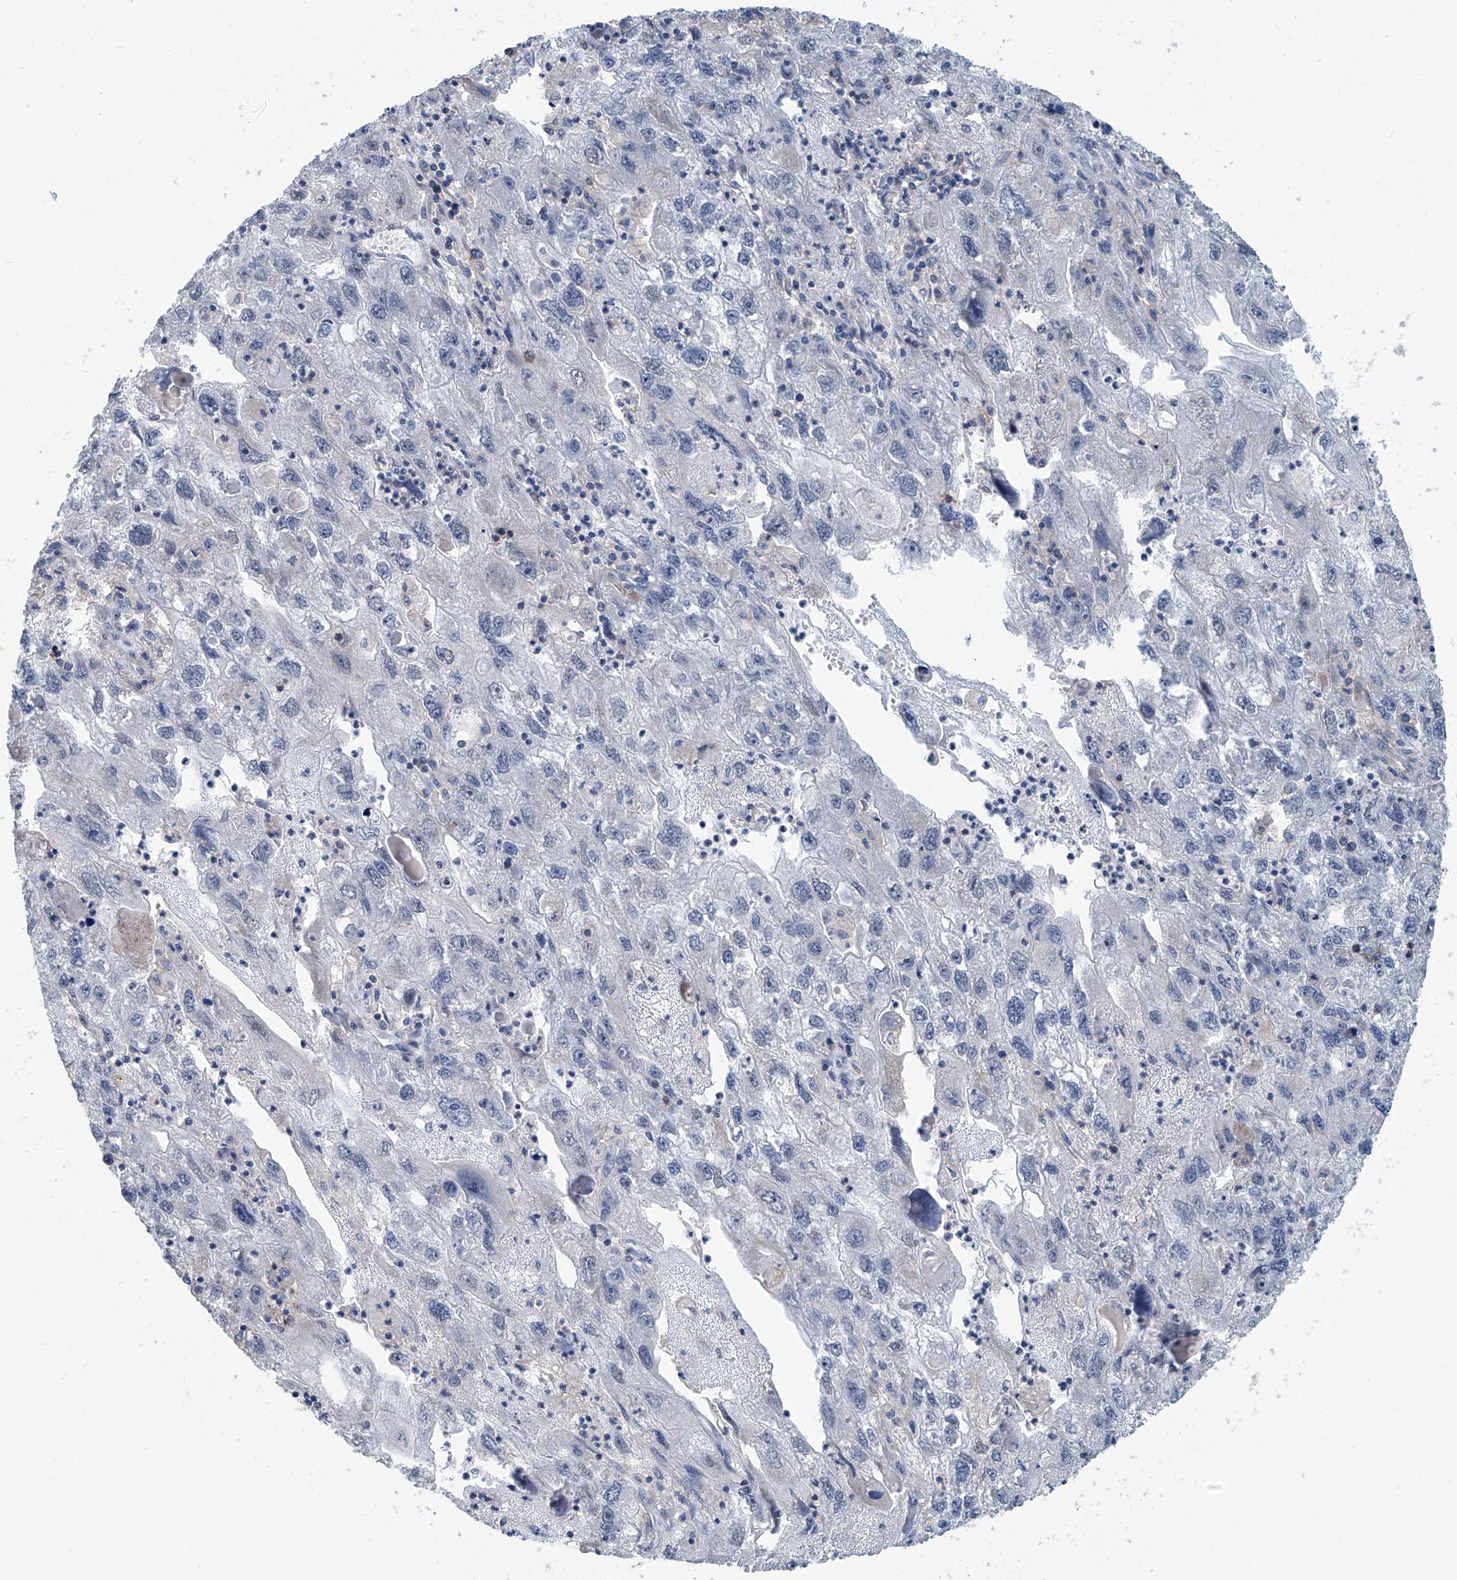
{"staining": {"intensity": "negative", "quantity": "none", "location": "none"}, "tissue": "endometrial cancer", "cell_type": "Tumor cells", "image_type": "cancer", "snomed": [{"axis": "morphology", "description": "Adenocarcinoma, NOS"}, {"axis": "topography", "description": "Endometrium"}], "caption": "Adenocarcinoma (endometrial) stained for a protein using IHC reveals no expression tumor cells.", "gene": "KCNK10", "patient": {"sex": "female", "age": 49}}